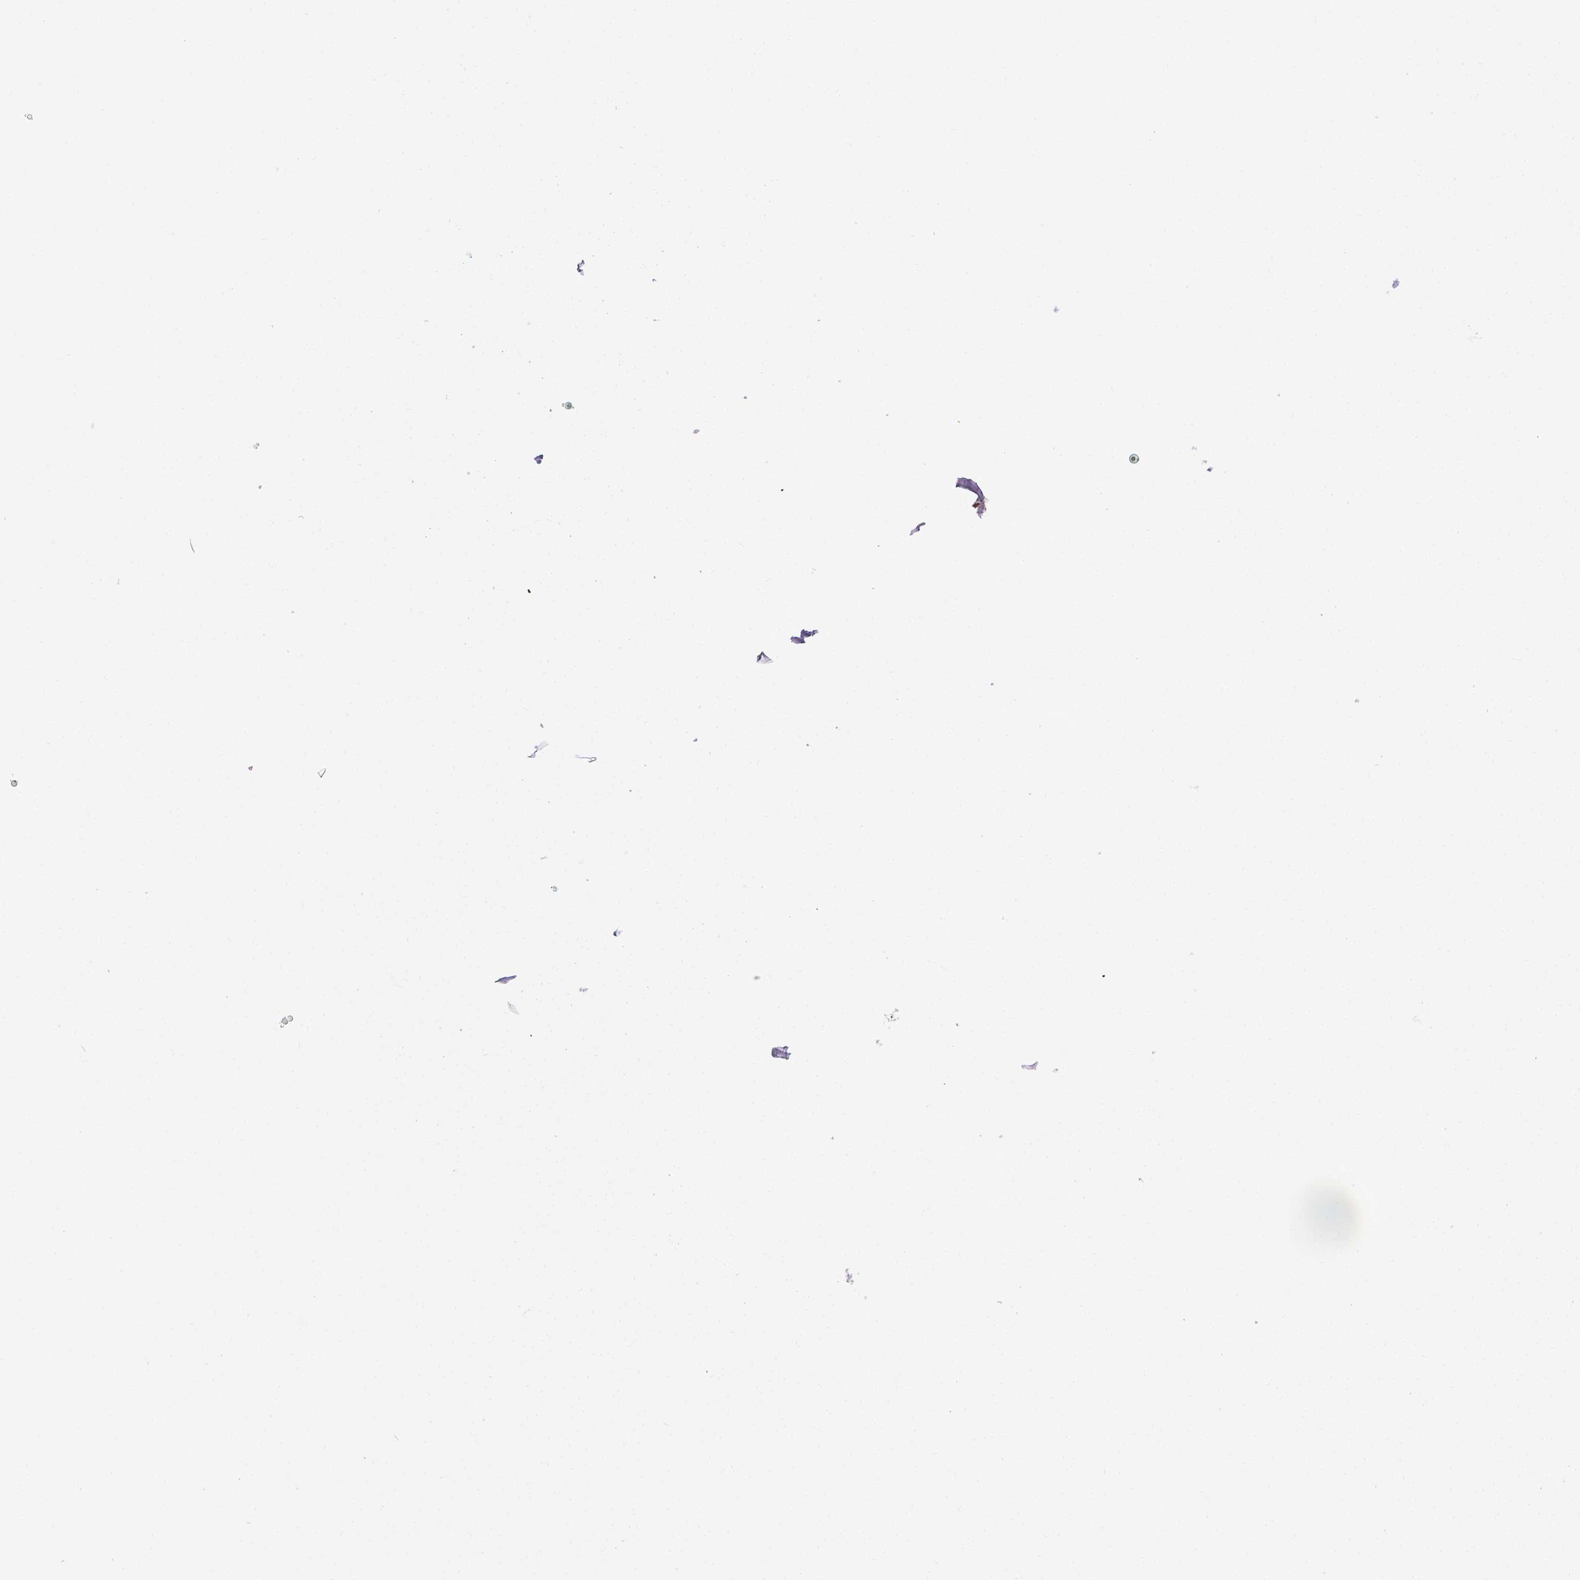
{"staining": {"intensity": "negative", "quantity": "none", "location": "none"}, "tissue": "urothelial cancer", "cell_type": "Tumor cells", "image_type": "cancer", "snomed": [{"axis": "morphology", "description": "Urothelial carcinoma, Low grade"}, {"axis": "topography", "description": "Urinary bladder"}], "caption": "A histopathology image of human low-grade urothelial carcinoma is negative for staining in tumor cells.", "gene": "AP5B1", "patient": {"sex": "male", "age": 80}}